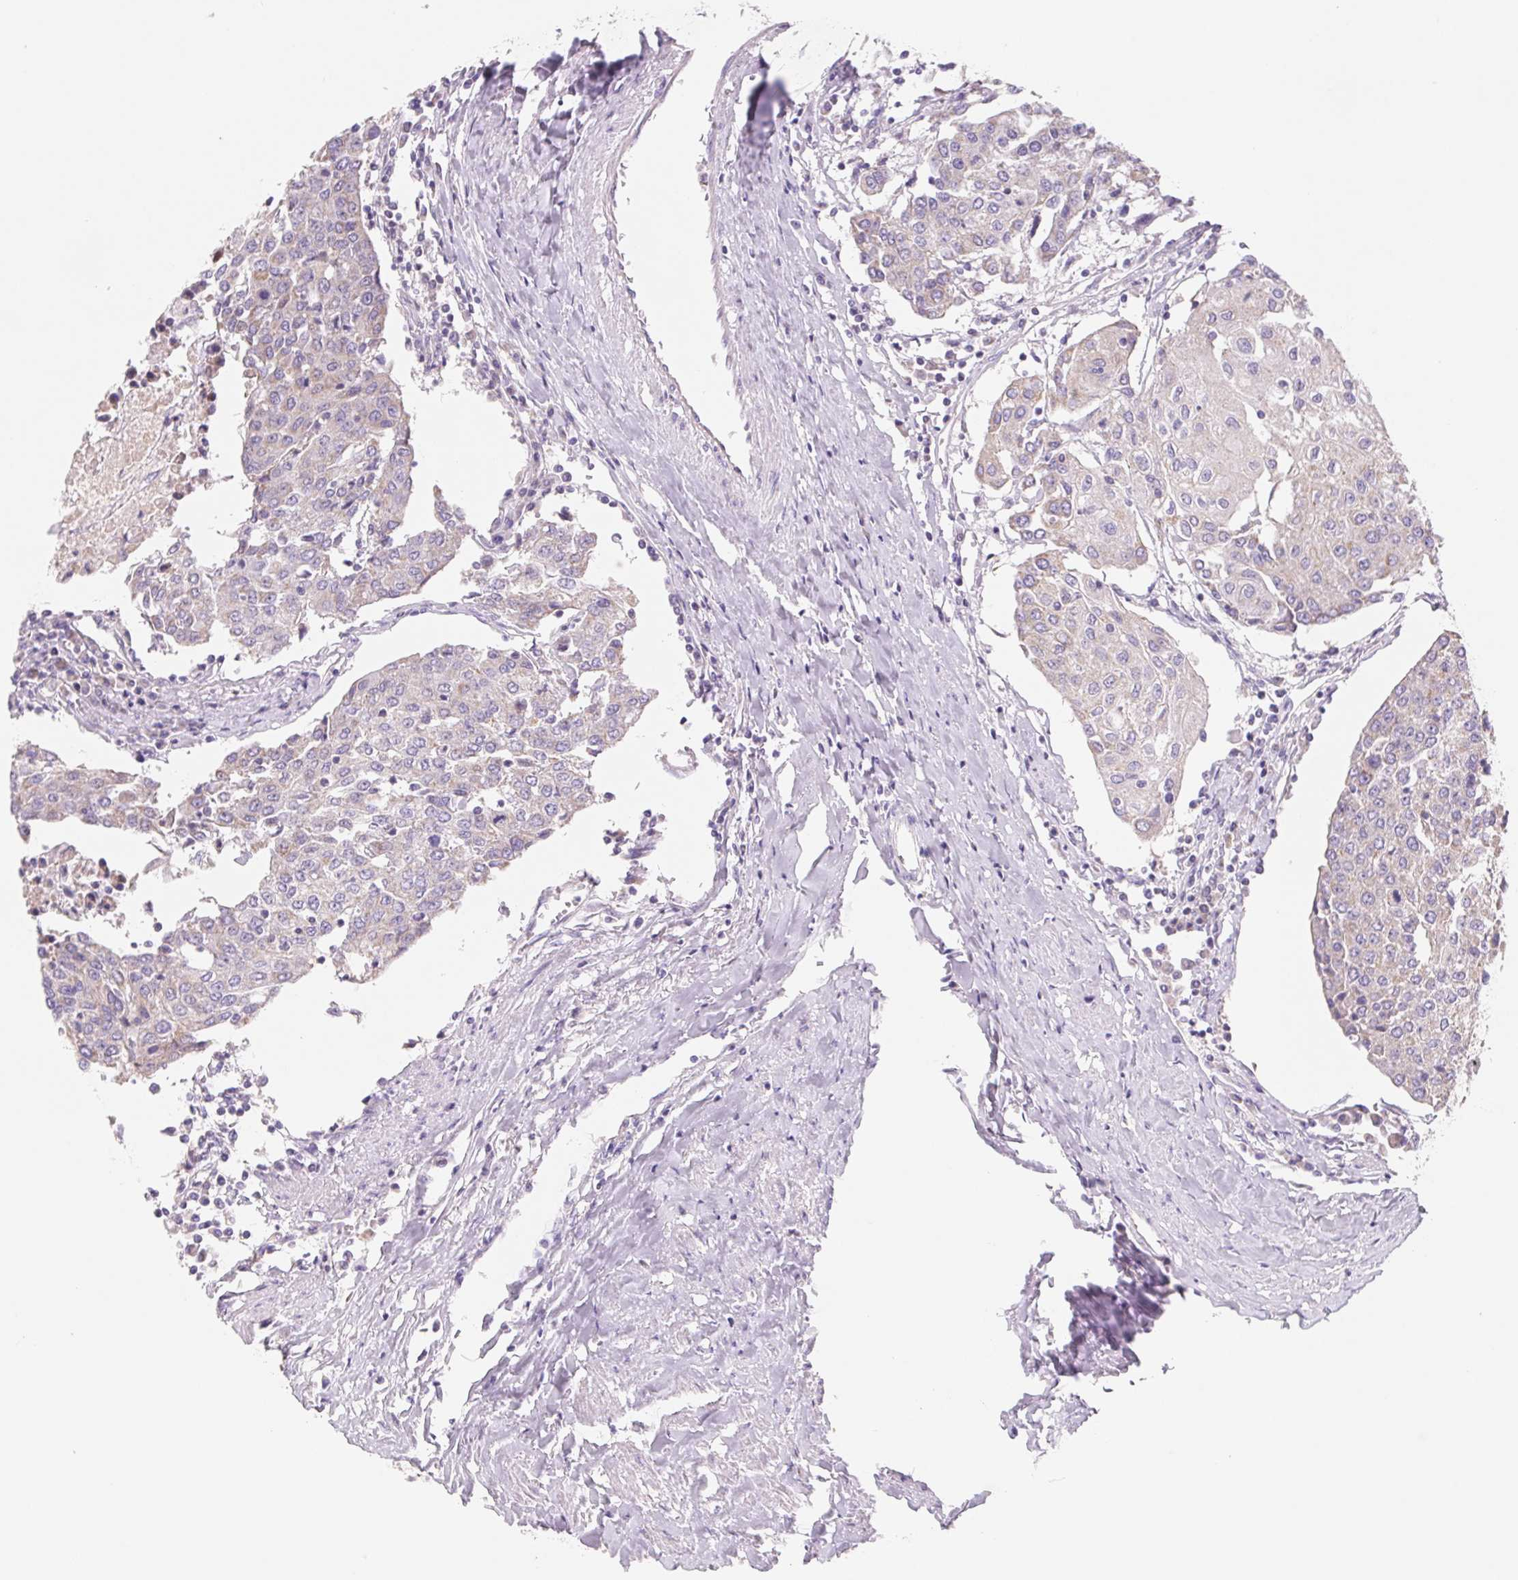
{"staining": {"intensity": "negative", "quantity": "none", "location": "none"}, "tissue": "urothelial cancer", "cell_type": "Tumor cells", "image_type": "cancer", "snomed": [{"axis": "morphology", "description": "Urothelial carcinoma, High grade"}, {"axis": "topography", "description": "Urinary bladder"}], "caption": "DAB immunohistochemical staining of high-grade urothelial carcinoma displays no significant staining in tumor cells.", "gene": "DPPA5", "patient": {"sex": "female", "age": 85}}